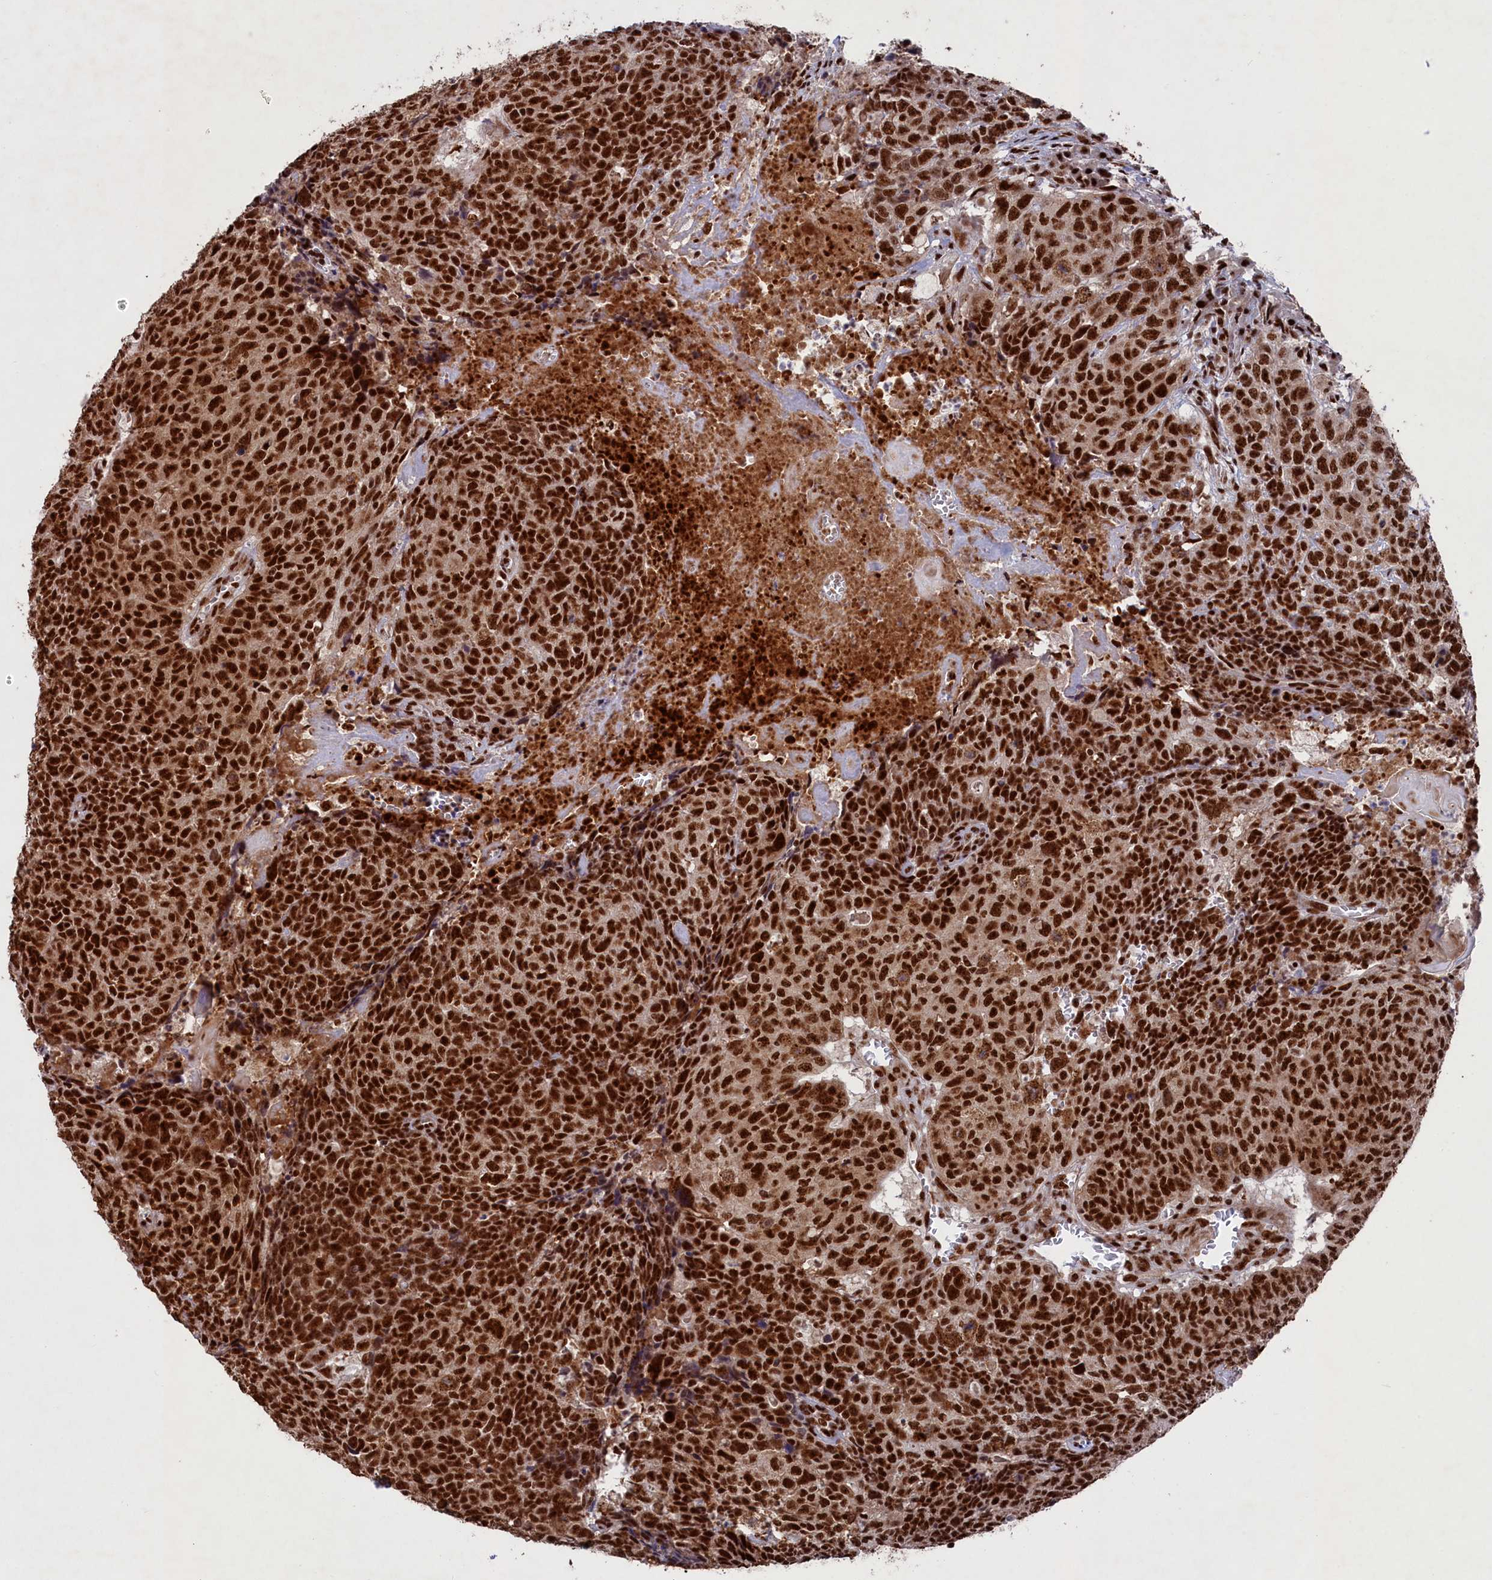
{"staining": {"intensity": "strong", "quantity": ">75%", "location": "nuclear"}, "tissue": "head and neck cancer", "cell_type": "Tumor cells", "image_type": "cancer", "snomed": [{"axis": "morphology", "description": "Squamous cell carcinoma, NOS"}, {"axis": "topography", "description": "Head-Neck"}], "caption": "Strong nuclear protein expression is seen in about >75% of tumor cells in head and neck cancer (squamous cell carcinoma).", "gene": "PRPF31", "patient": {"sex": "male", "age": 66}}